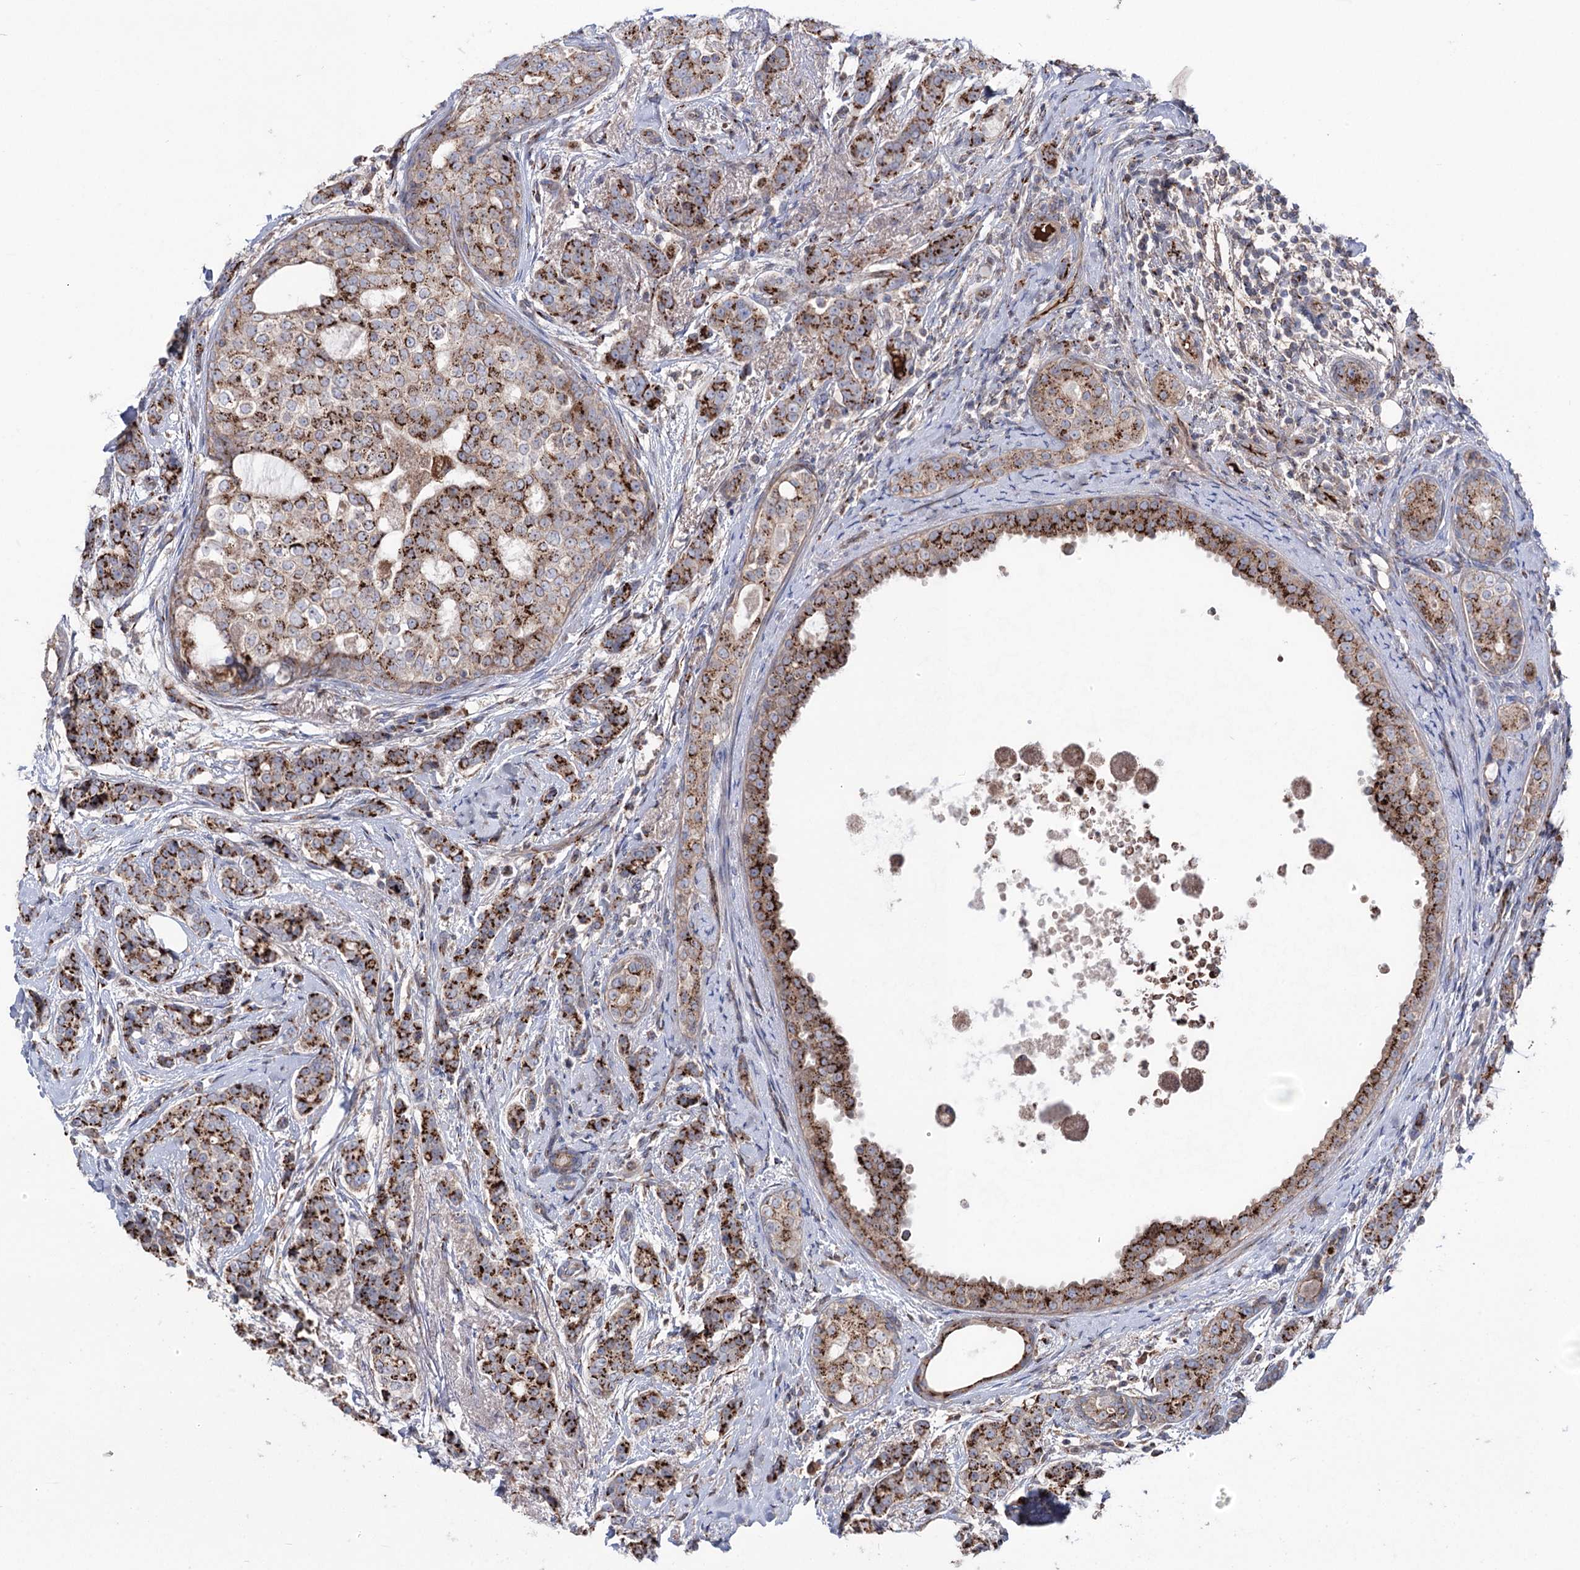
{"staining": {"intensity": "strong", "quantity": "25%-75%", "location": "cytoplasmic/membranous"}, "tissue": "breast cancer", "cell_type": "Tumor cells", "image_type": "cancer", "snomed": [{"axis": "morphology", "description": "Lobular carcinoma"}, {"axis": "topography", "description": "Breast"}], "caption": "A brown stain shows strong cytoplasmic/membranous staining of a protein in breast cancer tumor cells.", "gene": "ARHGAP20", "patient": {"sex": "female", "age": 51}}